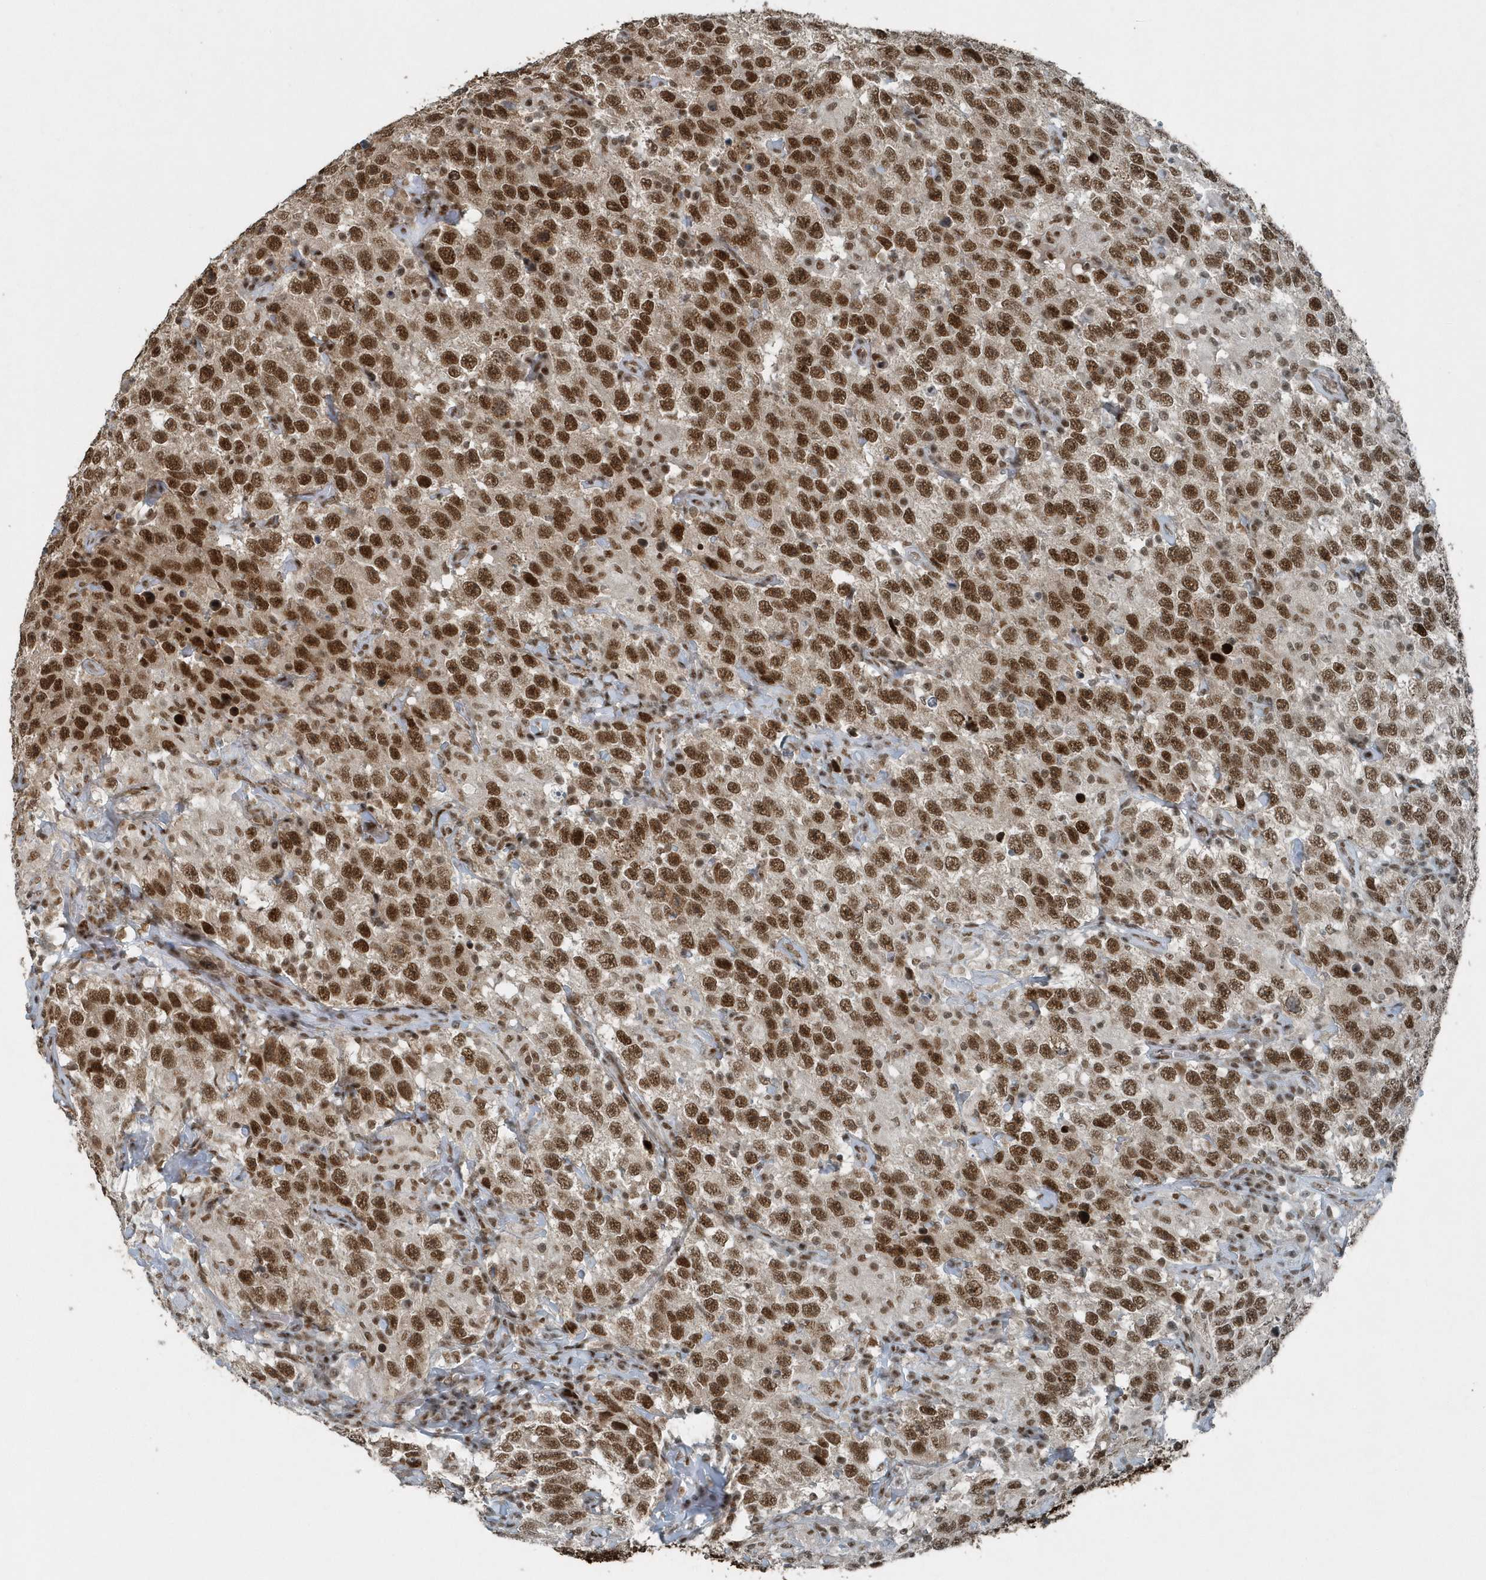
{"staining": {"intensity": "strong", "quantity": ">75%", "location": "nuclear"}, "tissue": "testis cancer", "cell_type": "Tumor cells", "image_type": "cancer", "snomed": [{"axis": "morphology", "description": "Seminoma, NOS"}, {"axis": "topography", "description": "Testis"}], "caption": "Tumor cells reveal high levels of strong nuclear positivity in about >75% of cells in human testis cancer. Immunohistochemistry stains the protein of interest in brown and the nuclei are stained blue.", "gene": "YTHDC1", "patient": {"sex": "male", "age": 41}}